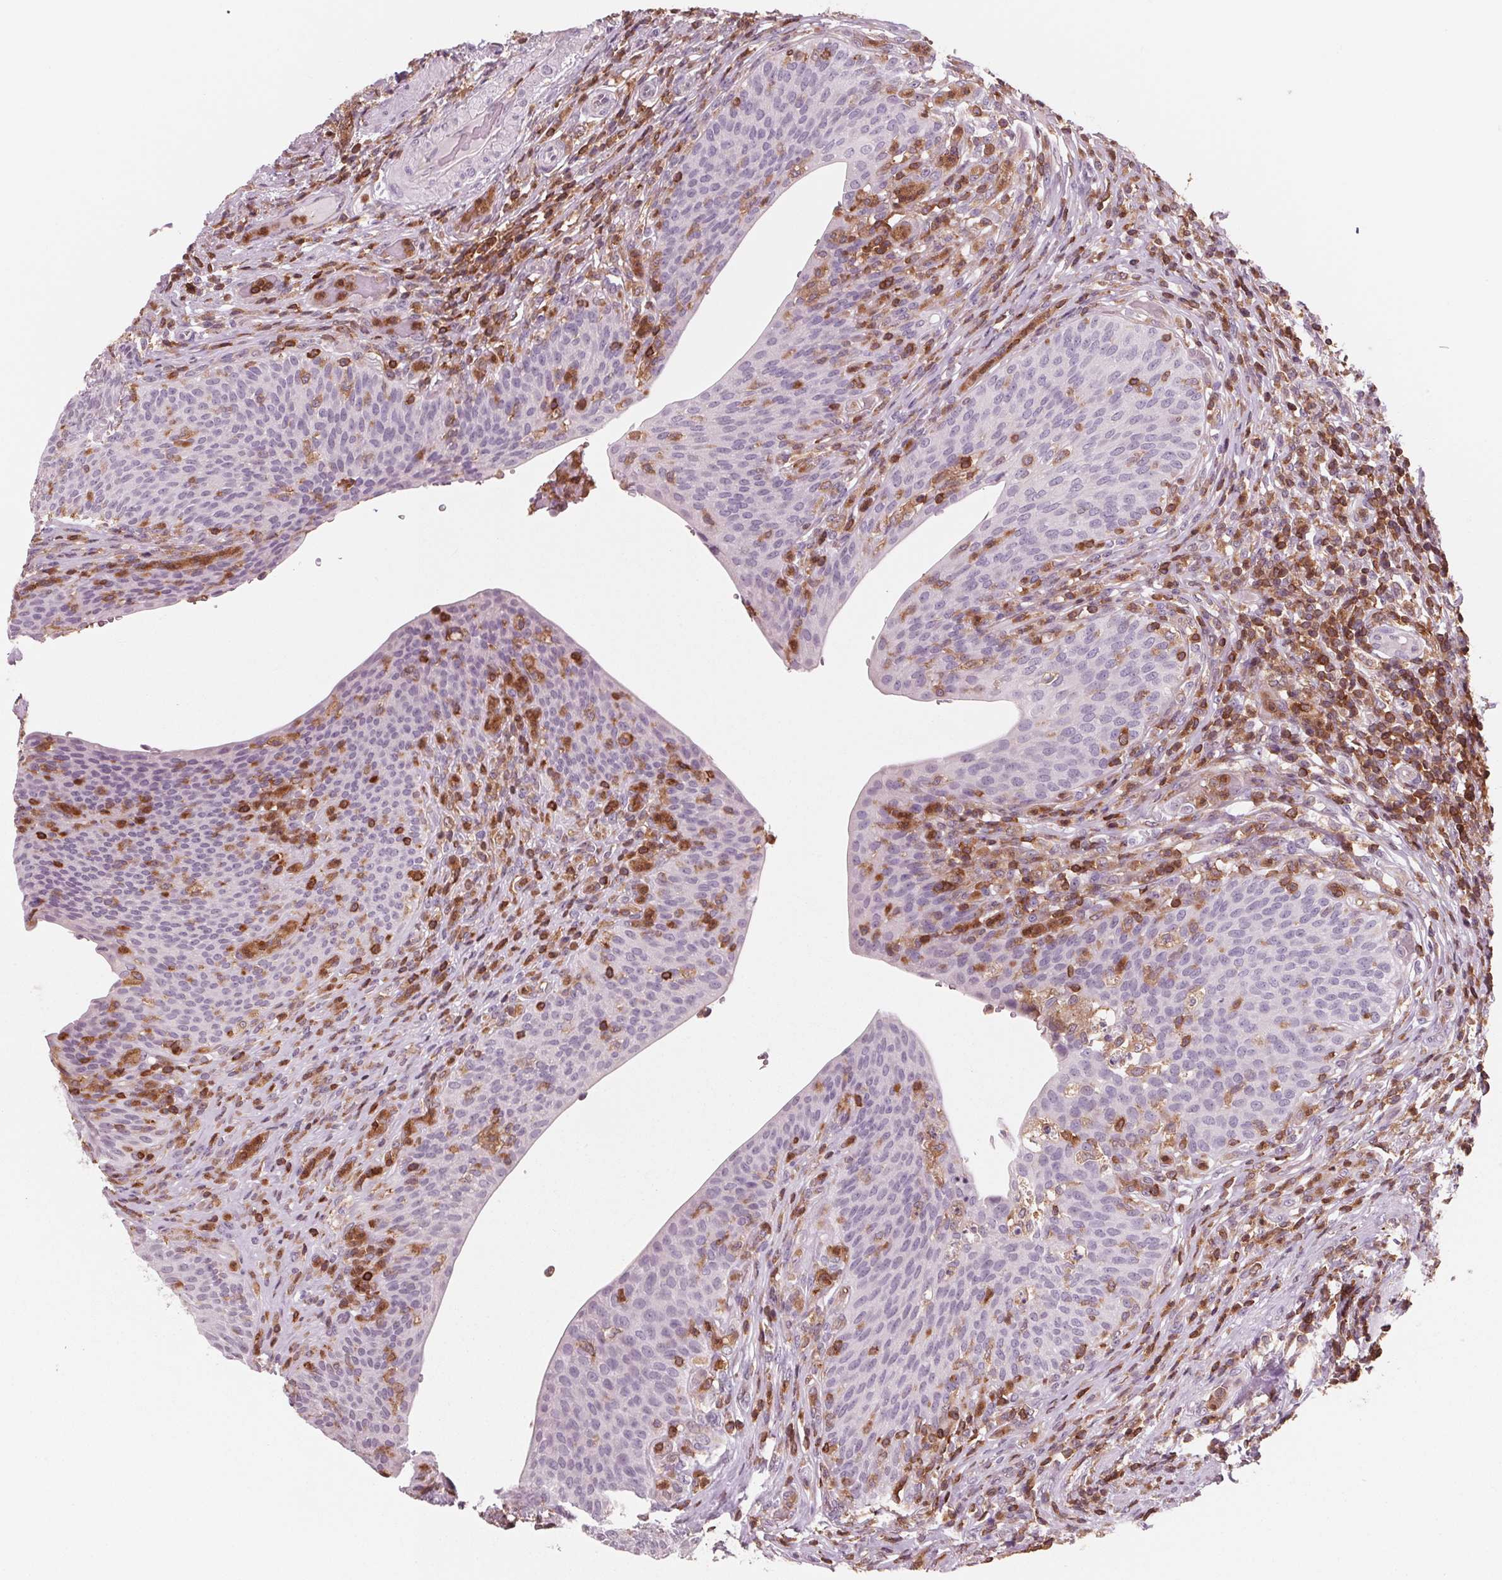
{"staining": {"intensity": "negative", "quantity": "none", "location": "none"}, "tissue": "urinary bladder", "cell_type": "Urothelial cells", "image_type": "normal", "snomed": [{"axis": "morphology", "description": "Normal tissue, NOS"}, {"axis": "topography", "description": "Urinary bladder"}, {"axis": "topography", "description": "Peripheral nerve tissue"}], "caption": "Immunohistochemical staining of benign urinary bladder reveals no significant expression in urothelial cells. (Brightfield microscopy of DAB IHC at high magnification).", "gene": "ARHGAP25", "patient": {"sex": "male", "age": 66}}